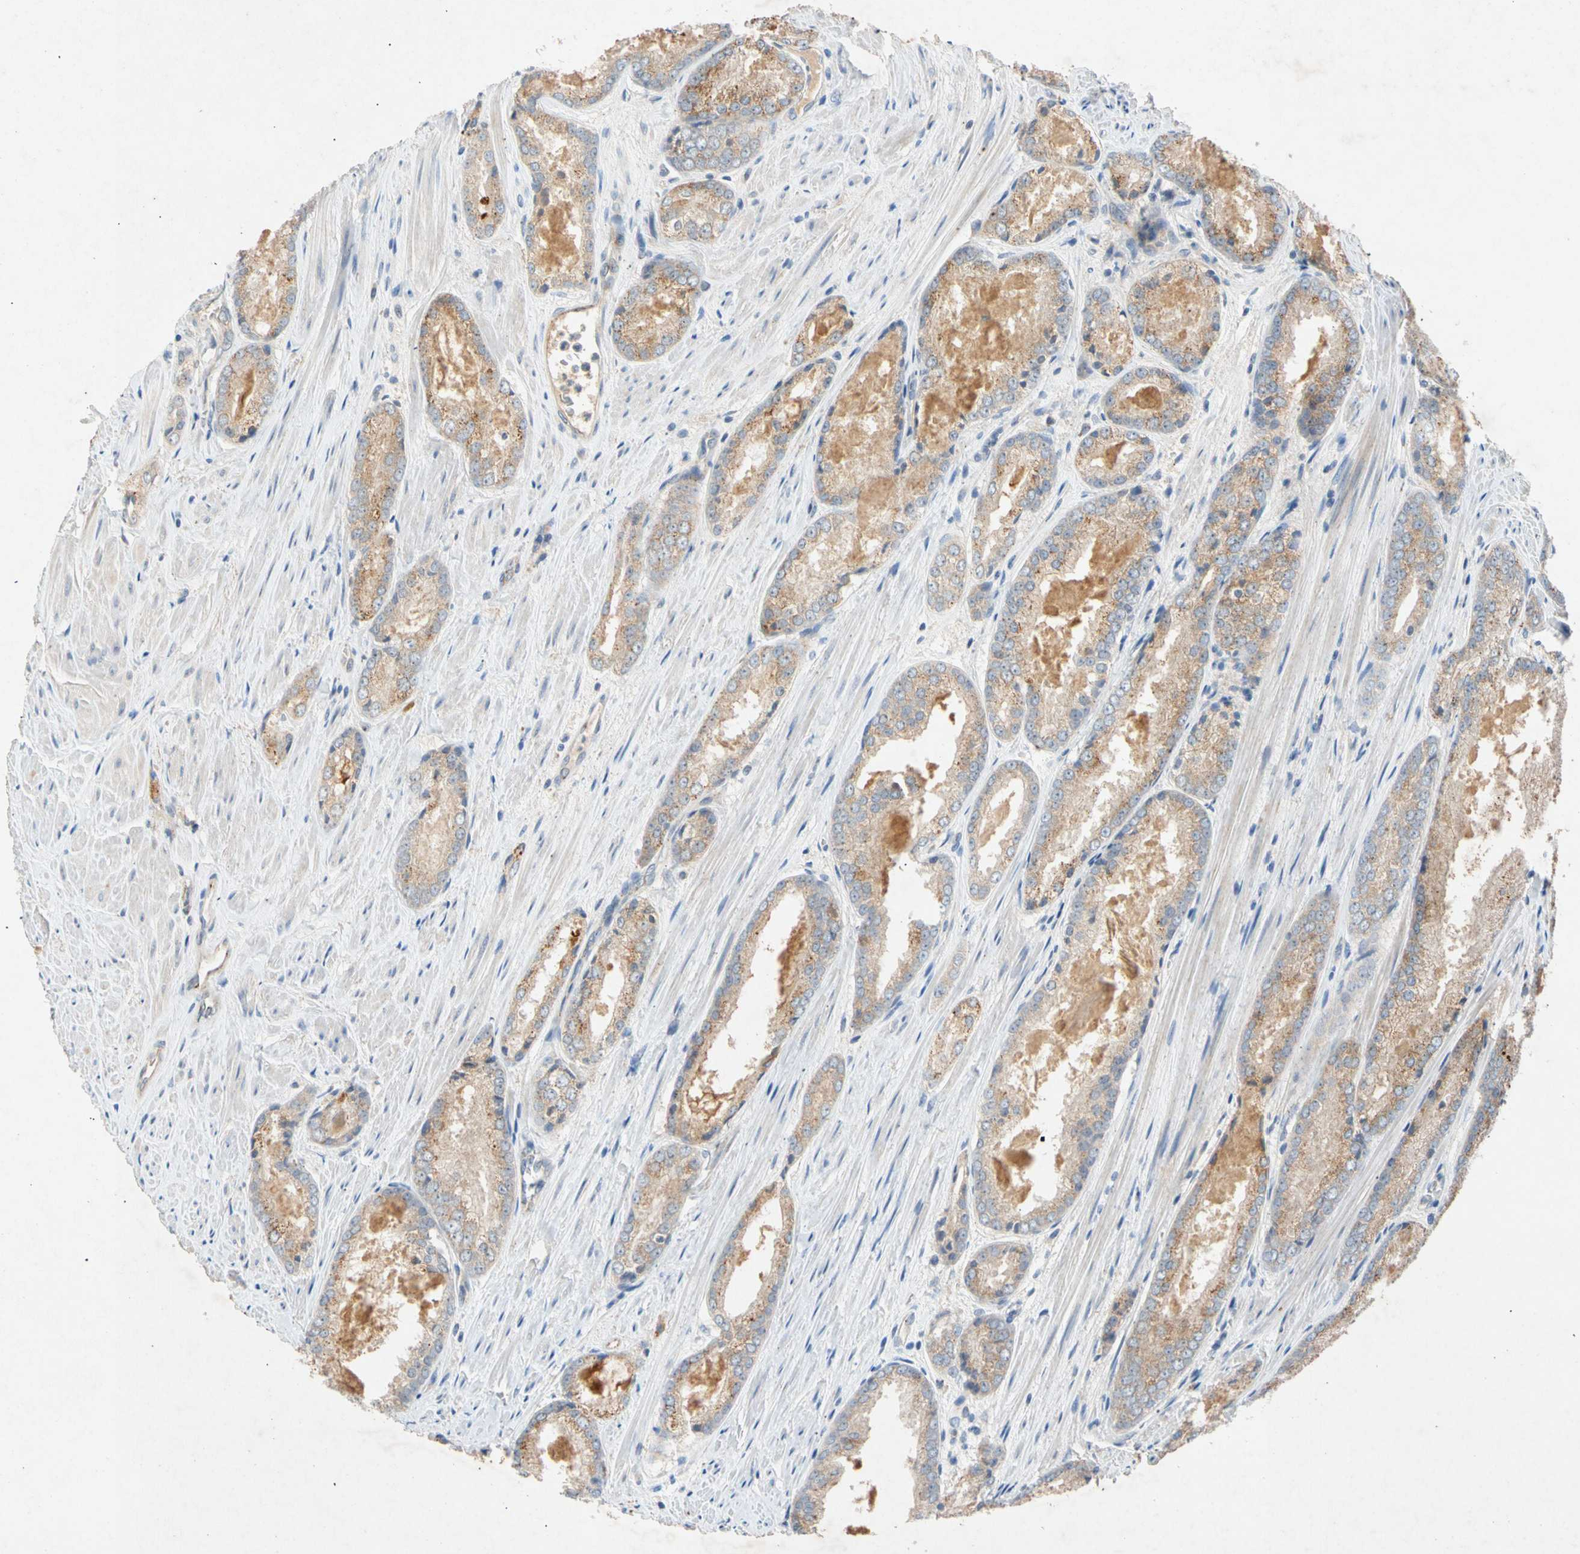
{"staining": {"intensity": "moderate", "quantity": ">75%", "location": "cytoplasmic/membranous"}, "tissue": "prostate cancer", "cell_type": "Tumor cells", "image_type": "cancer", "snomed": [{"axis": "morphology", "description": "Adenocarcinoma, Low grade"}, {"axis": "topography", "description": "Prostate"}], "caption": "There is medium levels of moderate cytoplasmic/membranous staining in tumor cells of low-grade adenocarcinoma (prostate), as demonstrated by immunohistochemical staining (brown color).", "gene": "GASK1B", "patient": {"sex": "male", "age": 64}}